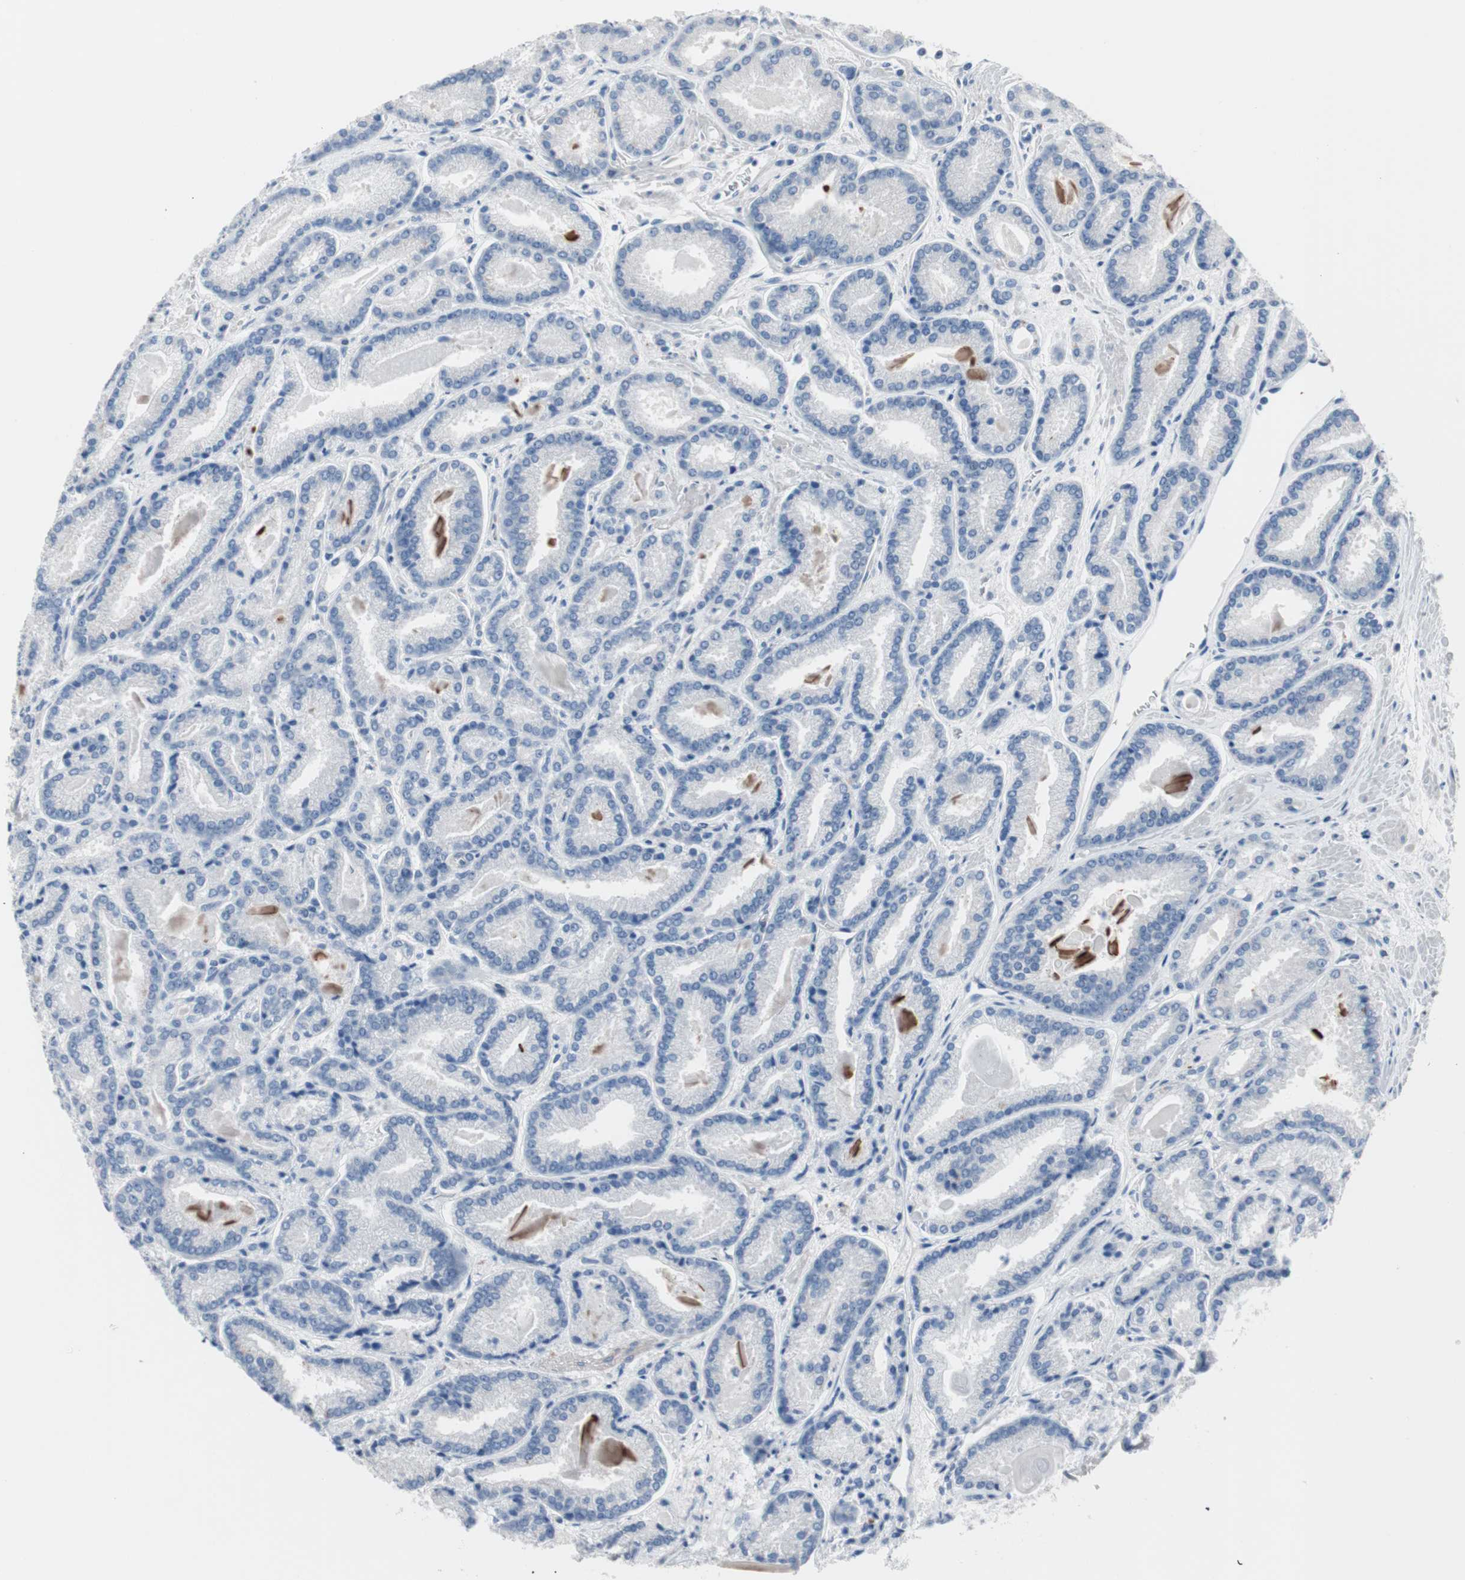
{"staining": {"intensity": "negative", "quantity": "none", "location": "none"}, "tissue": "prostate cancer", "cell_type": "Tumor cells", "image_type": "cancer", "snomed": [{"axis": "morphology", "description": "Adenocarcinoma, Low grade"}, {"axis": "topography", "description": "Prostate"}], "caption": "Protein analysis of prostate cancer displays no significant staining in tumor cells.", "gene": "ULBP1", "patient": {"sex": "male", "age": 59}}